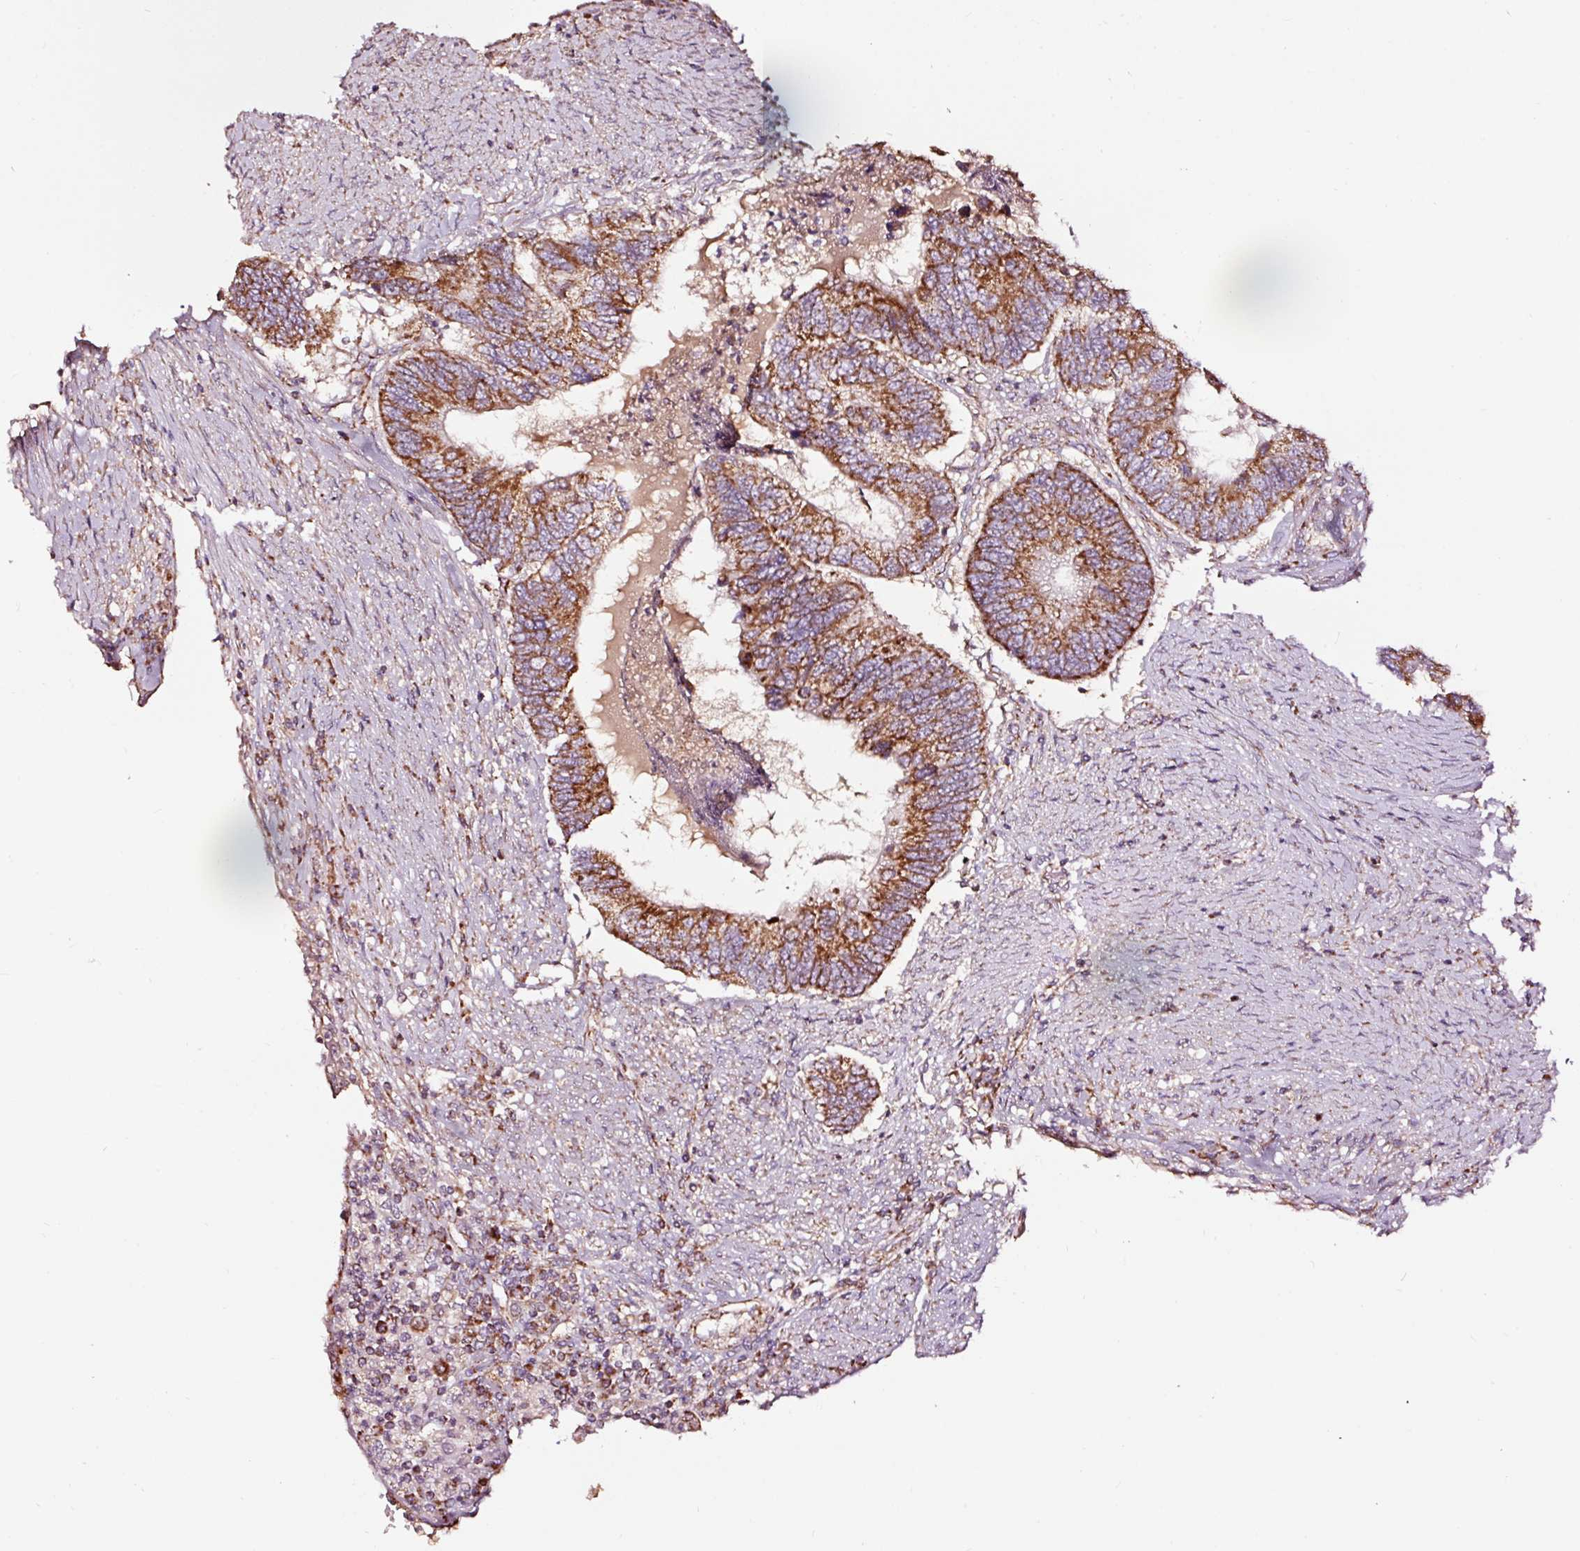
{"staining": {"intensity": "strong", "quantity": ">75%", "location": "cytoplasmic/membranous"}, "tissue": "colorectal cancer", "cell_type": "Tumor cells", "image_type": "cancer", "snomed": [{"axis": "morphology", "description": "Adenocarcinoma, NOS"}, {"axis": "topography", "description": "Colon"}], "caption": "Strong cytoplasmic/membranous staining for a protein is seen in about >75% of tumor cells of colorectal cancer using immunohistochemistry.", "gene": "TPM1", "patient": {"sex": "female", "age": 67}}